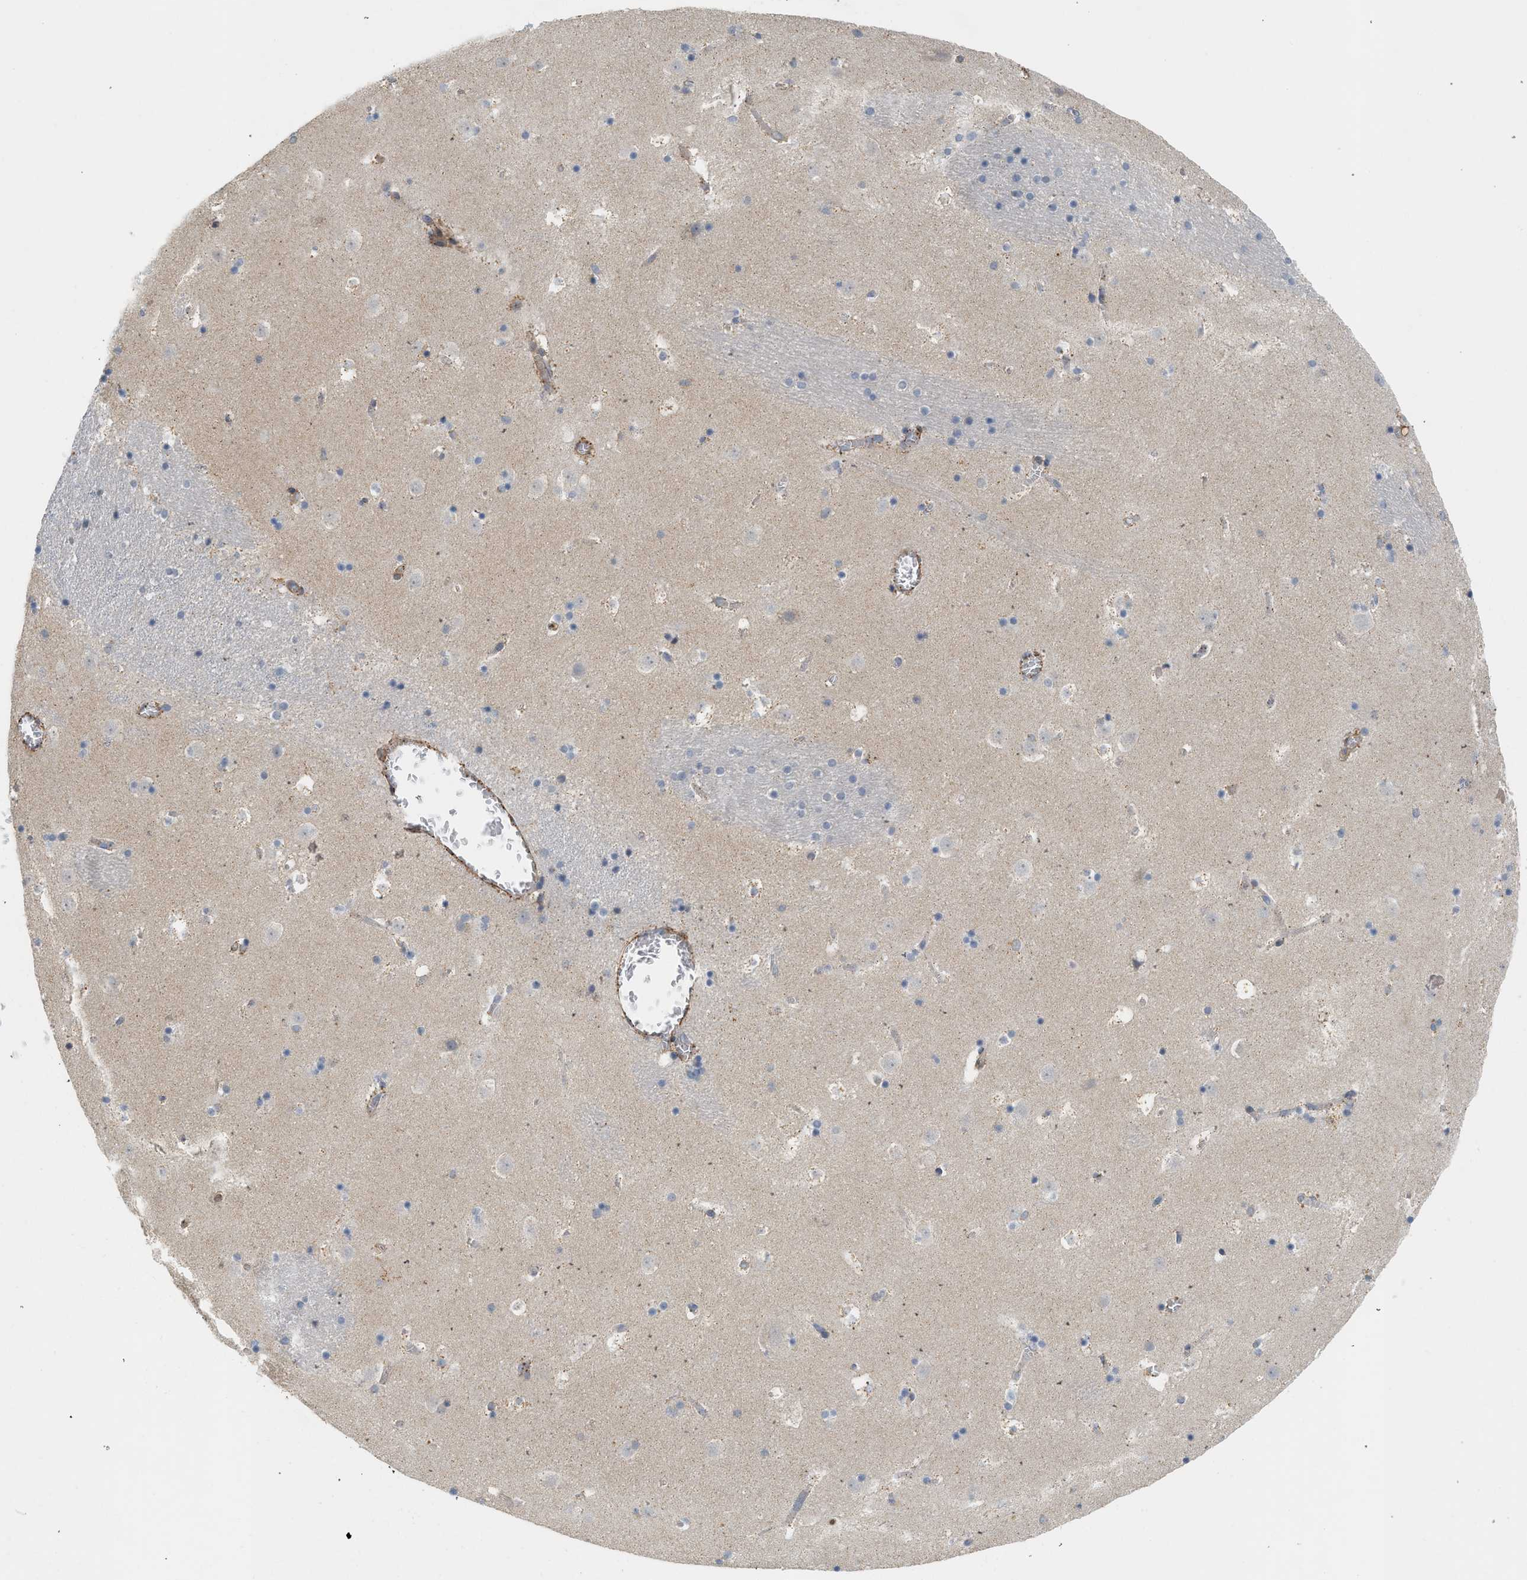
{"staining": {"intensity": "weak", "quantity": "<25%", "location": "cytoplasmic/membranous"}, "tissue": "caudate", "cell_type": "Glial cells", "image_type": "normal", "snomed": [{"axis": "morphology", "description": "Normal tissue, NOS"}, {"axis": "topography", "description": "Lateral ventricle wall"}], "caption": "Immunohistochemical staining of unremarkable human caudate reveals no significant positivity in glial cells. Nuclei are stained in blue.", "gene": "SVOP", "patient": {"sex": "male", "age": 45}}